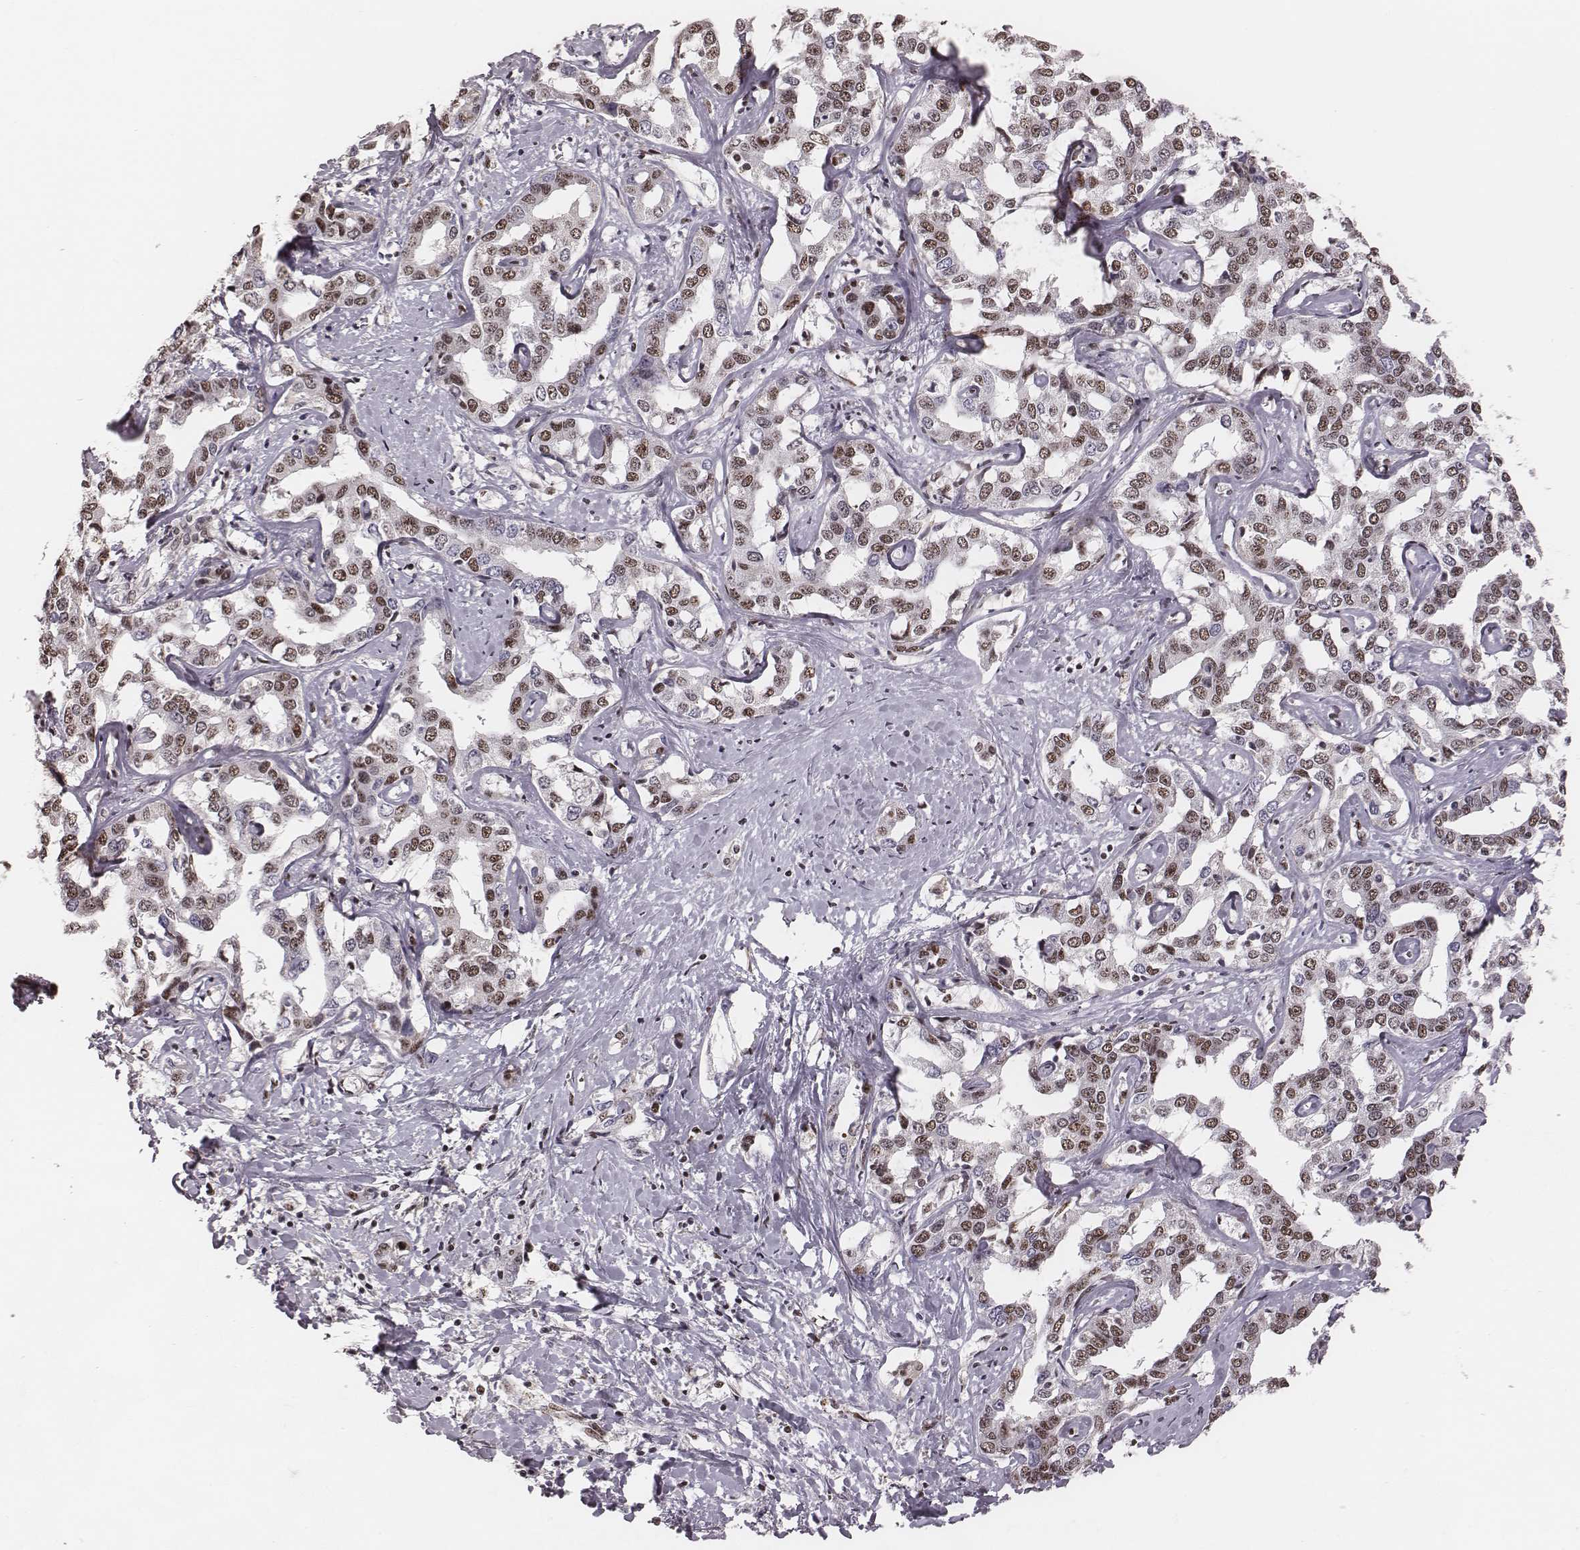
{"staining": {"intensity": "moderate", "quantity": ">75%", "location": "nuclear"}, "tissue": "liver cancer", "cell_type": "Tumor cells", "image_type": "cancer", "snomed": [{"axis": "morphology", "description": "Cholangiocarcinoma"}, {"axis": "topography", "description": "Liver"}], "caption": "High-power microscopy captured an immunohistochemistry image of liver cholangiocarcinoma, revealing moderate nuclear expression in approximately >75% of tumor cells.", "gene": "LUC7L", "patient": {"sex": "male", "age": 59}}